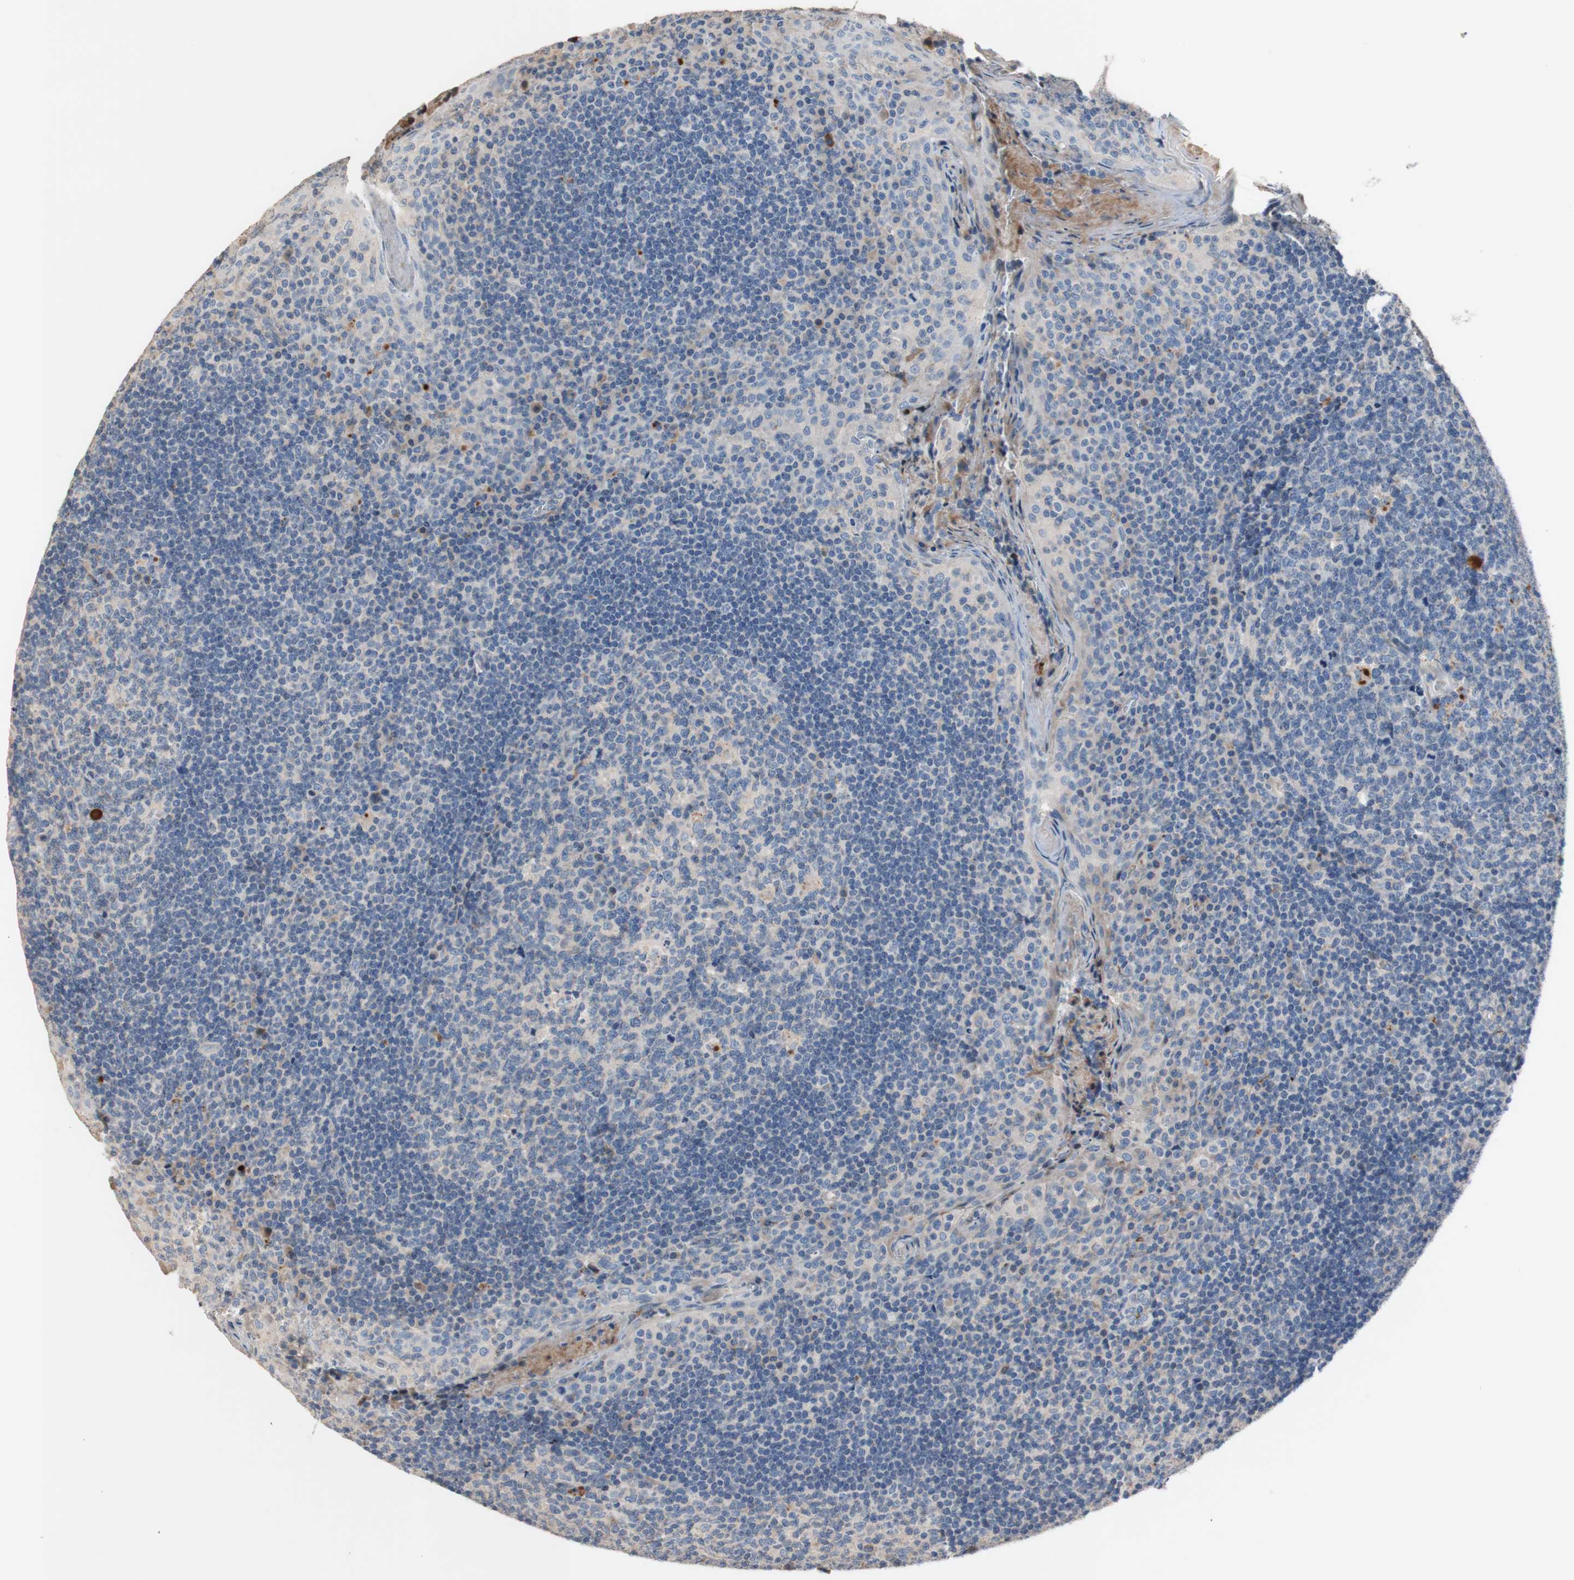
{"staining": {"intensity": "negative", "quantity": "none", "location": "none"}, "tissue": "tonsil", "cell_type": "Germinal center cells", "image_type": "normal", "snomed": [{"axis": "morphology", "description": "Normal tissue, NOS"}, {"axis": "topography", "description": "Tonsil"}], "caption": "The IHC histopathology image has no significant positivity in germinal center cells of tonsil. (Immunohistochemistry, brightfield microscopy, high magnification).", "gene": "CDON", "patient": {"sex": "male", "age": 17}}